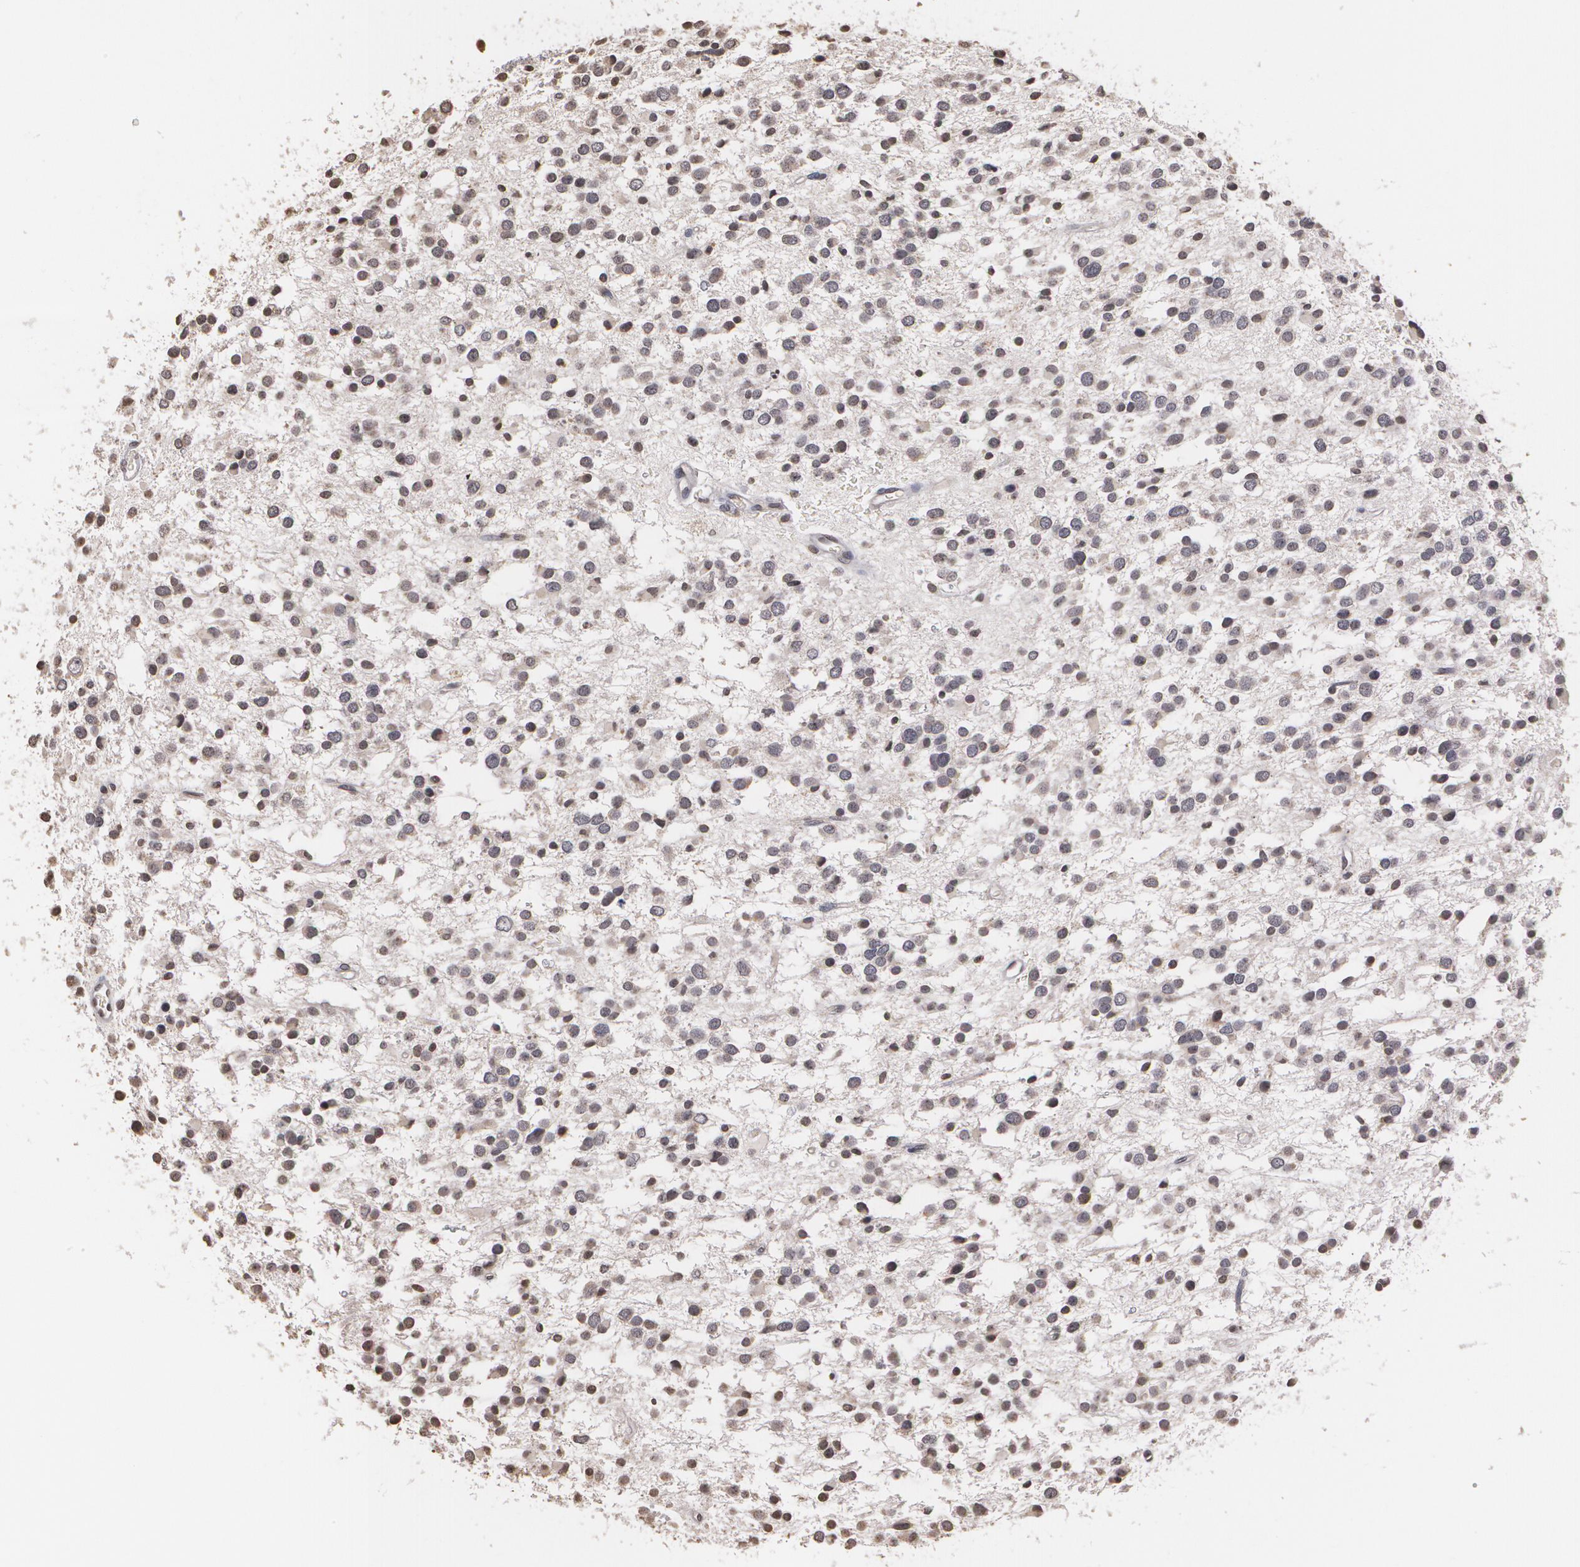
{"staining": {"intensity": "weak", "quantity": "<25%", "location": "nuclear"}, "tissue": "glioma", "cell_type": "Tumor cells", "image_type": "cancer", "snomed": [{"axis": "morphology", "description": "Glioma, malignant, Low grade"}, {"axis": "topography", "description": "Brain"}], "caption": "High magnification brightfield microscopy of low-grade glioma (malignant) stained with DAB (3,3'-diaminobenzidine) (brown) and counterstained with hematoxylin (blue): tumor cells show no significant positivity.", "gene": "THRB", "patient": {"sex": "female", "age": 36}}